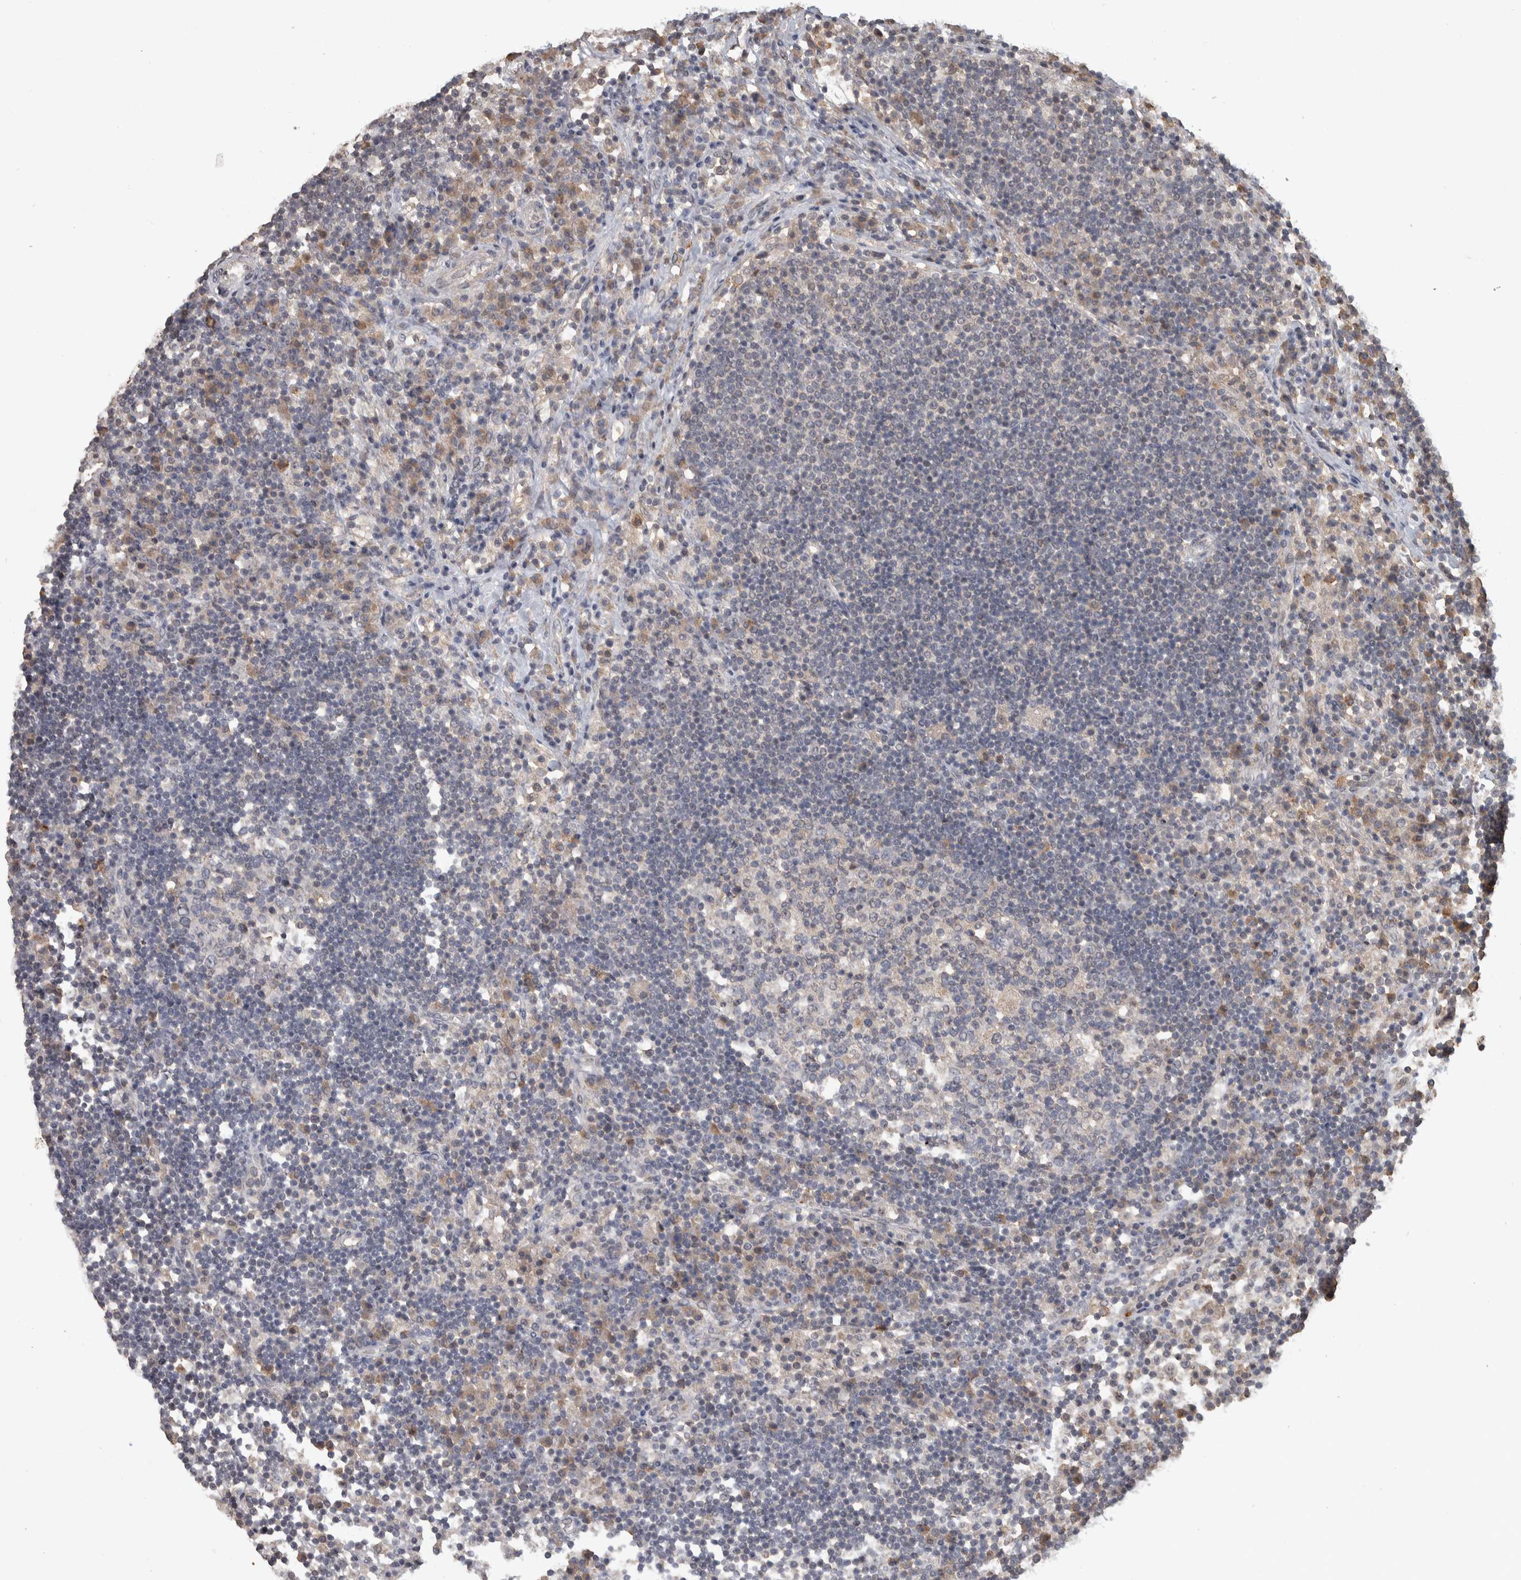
{"staining": {"intensity": "negative", "quantity": "none", "location": "none"}, "tissue": "lymph node", "cell_type": "Germinal center cells", "image_type": "normal", "snomed": [{"axis": "morphology", "description": "Normal tissue, NOS"}, {"axis": "topography", "description": "Lymph node"}], "caption": "The image reveals no staining of germinal center cells in benign lymph node.", "gene": "EIF3H", "patient": {"sex": "female", "age": 53}}